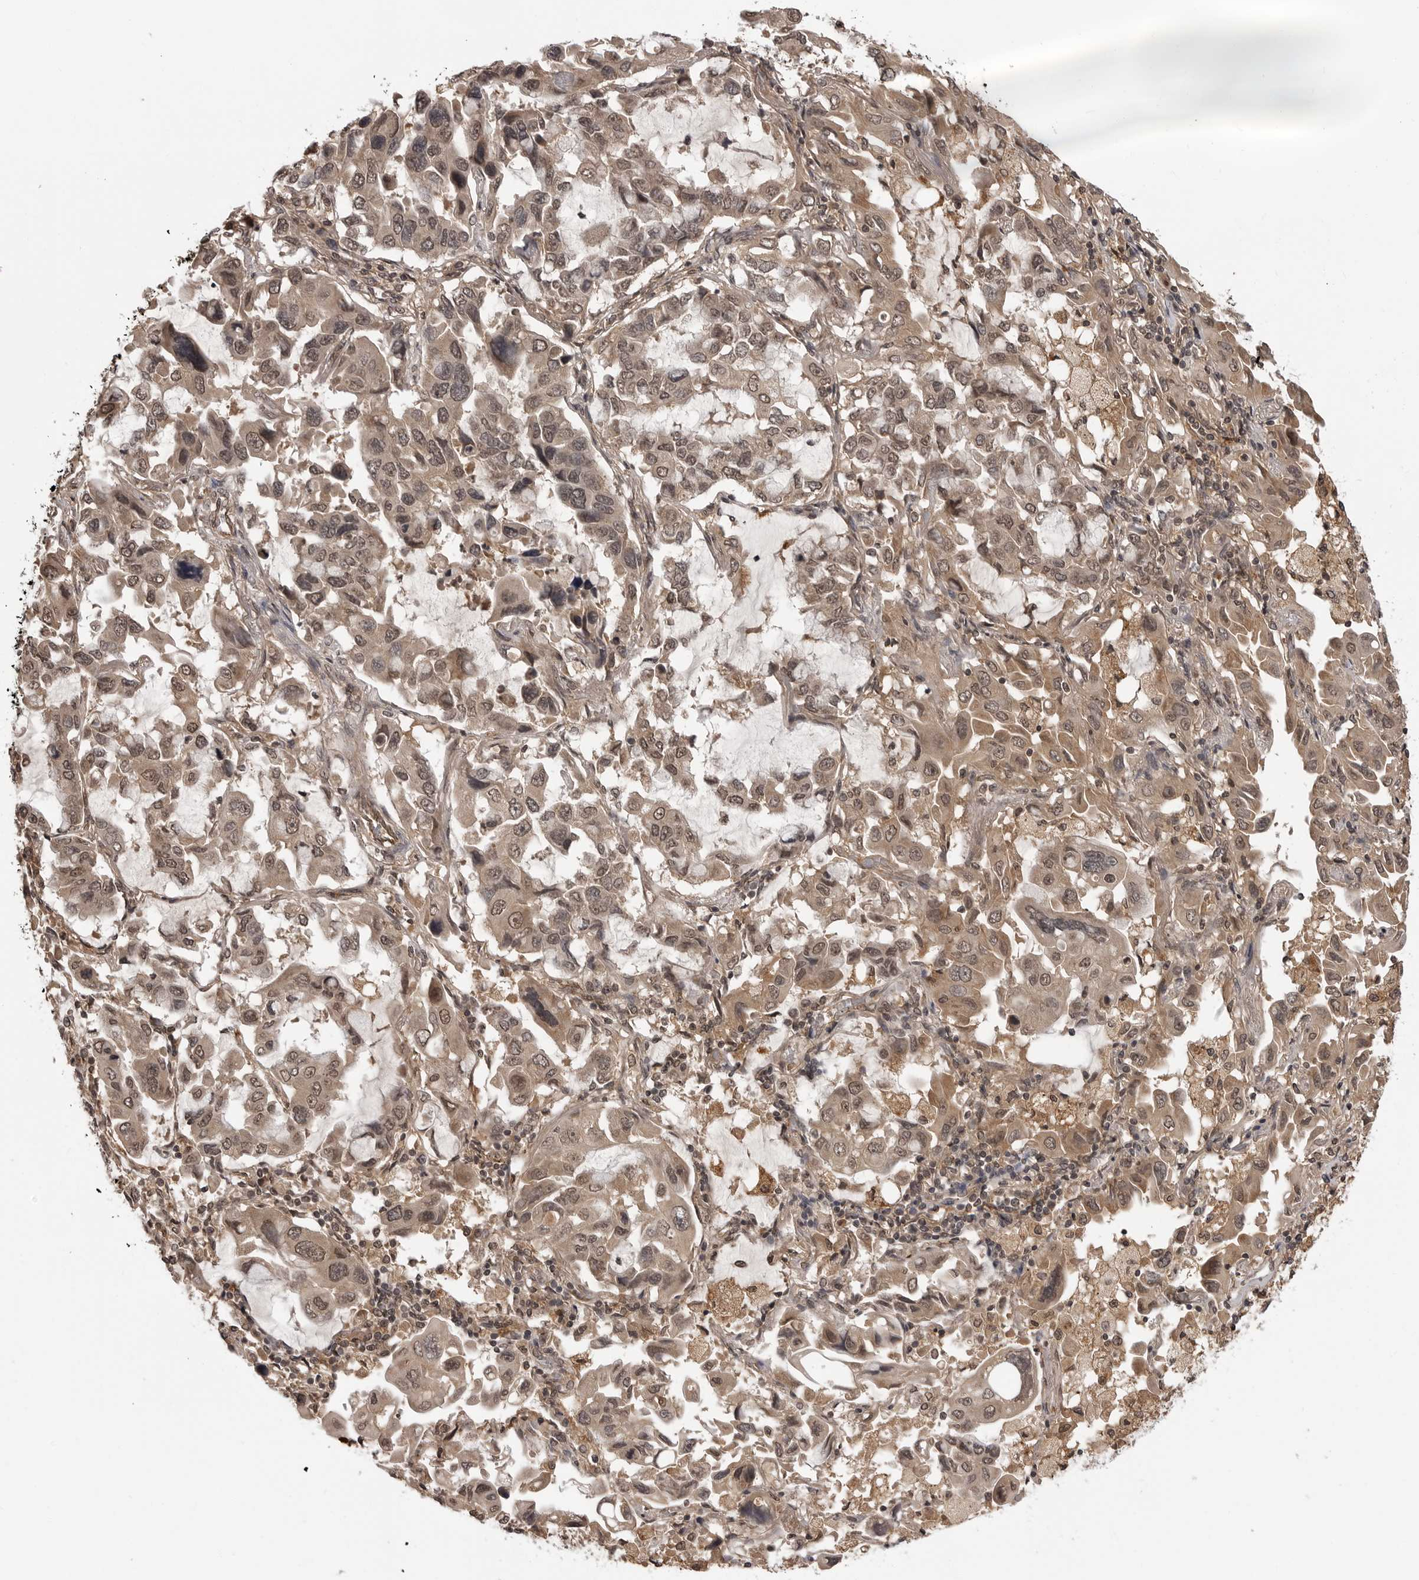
{"staining": {"intensity": "moderate", "quantity": ">75%", "location": "cytoplasmic/membranous,nuclear"}, "tissue": "lung cancer", "cell_type": "Tumor cells", "image_type": "cancer", "snomed": [{"axis": "morphology", "description": "Adenocarcinoma, NOS"}, {"axis": "topography", "description": "Lung"}], "caption": "Lung cancer (adenocarcinoma) stained with a protein marker reveals moderate staining in tumor cells.", "gene": "IL24", "patient": {"sex": "male", "age": 64}}